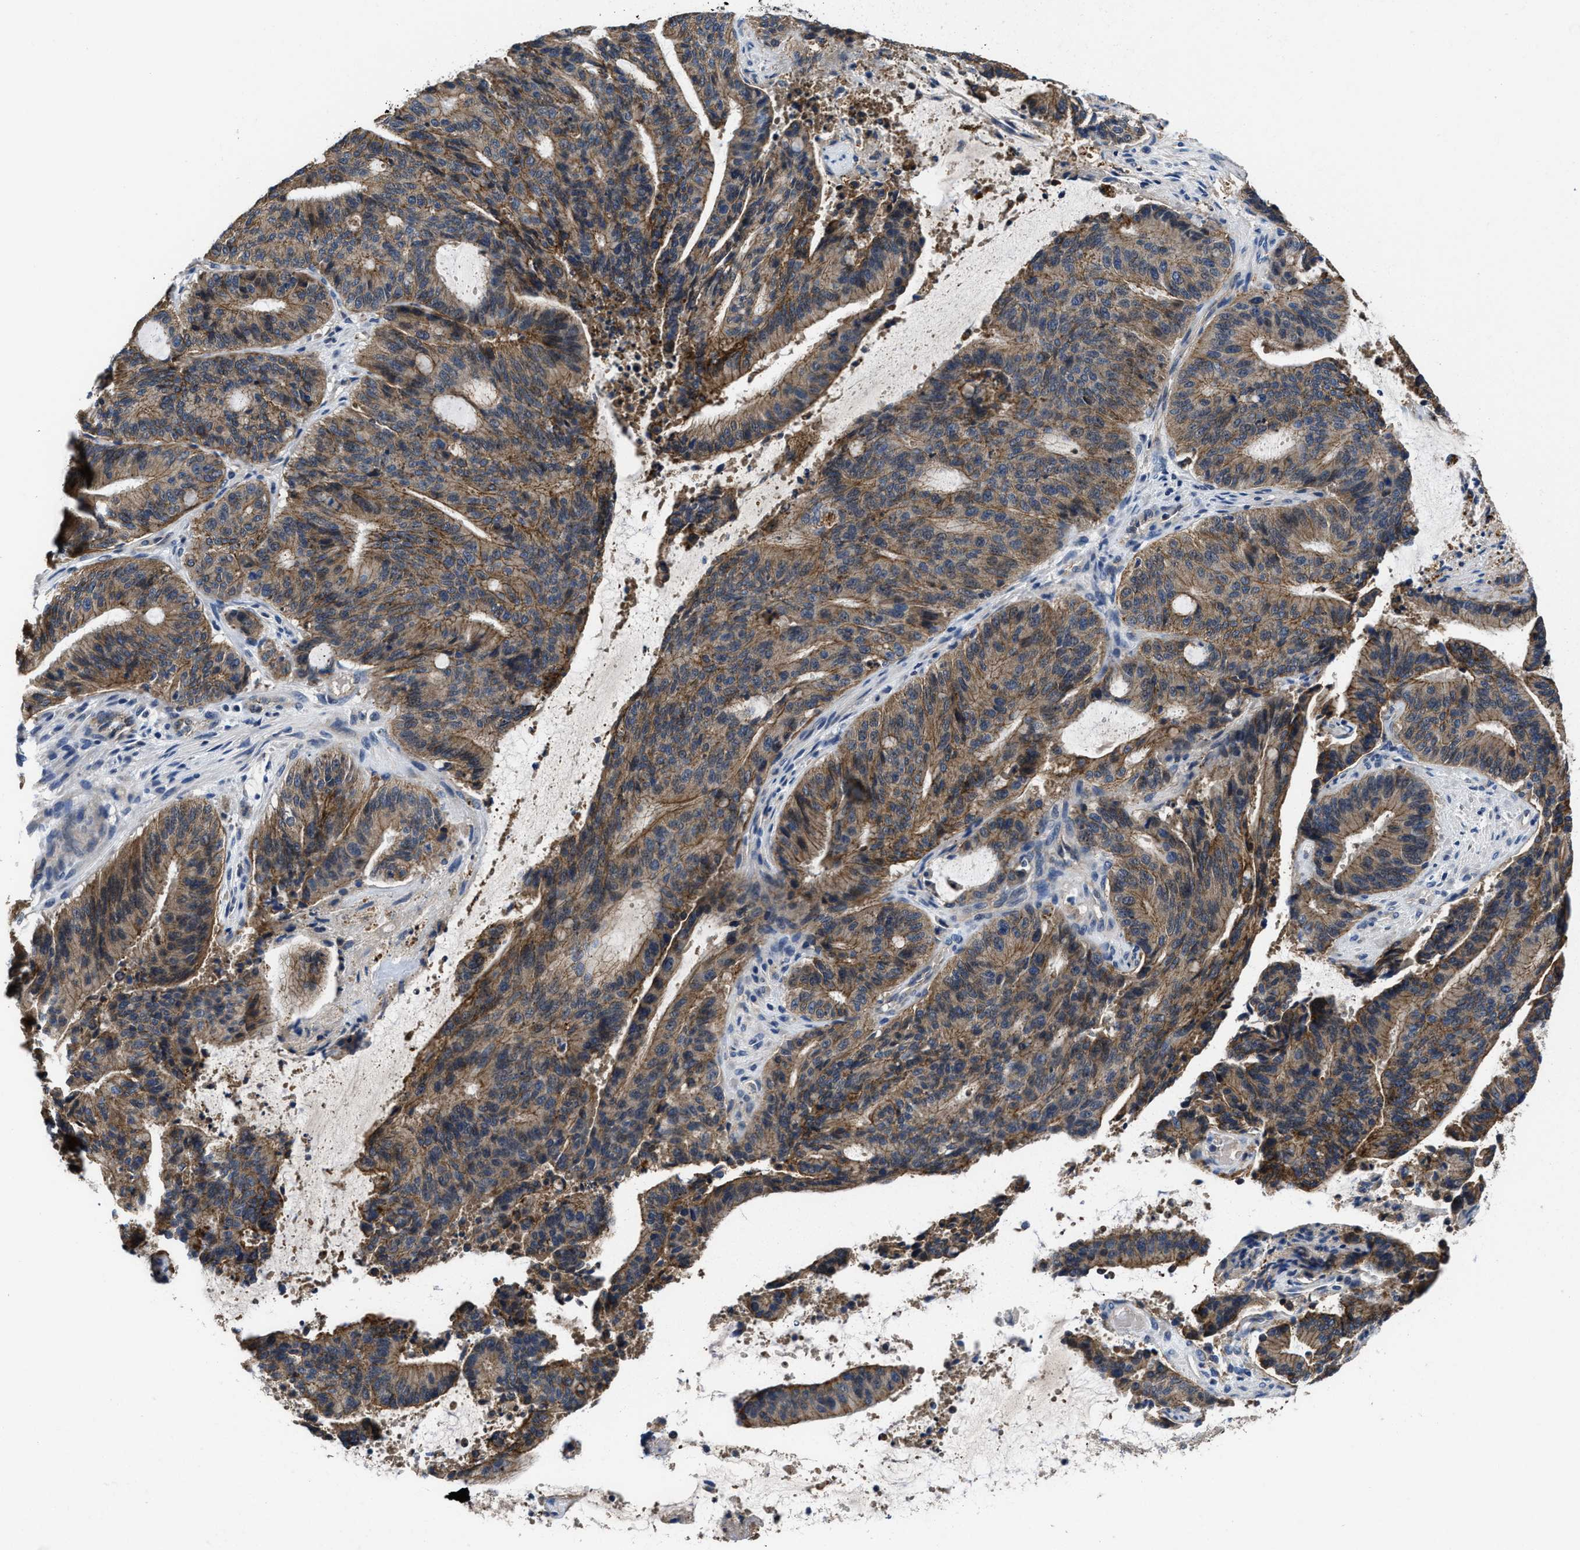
{"staining": {"intensity": "moderate", "quantity": ">75%", "location": "cytoplasmic/membranous"}, "tissue": "liver cancer", "cell_type": "Tumor cells", "image_type": "cancer", "snomed": [{"axis": "morphology", "description": "Normal tissue, NOS"}, {"axis": "morphology", "description": "Cholangiocarcinoma"}, {"axis": "topography", "description": "Liver"}, {"axis": "topography", "description": "Peripheral nerve tissue"}], "caption": "Tumor cells show moderate cytoplasmic/membranous expression in approximately >75% of cells in liver cholangiocarcinoma.", "gene": "GHITM", "patient": {"sex": "female", "age": 73}}